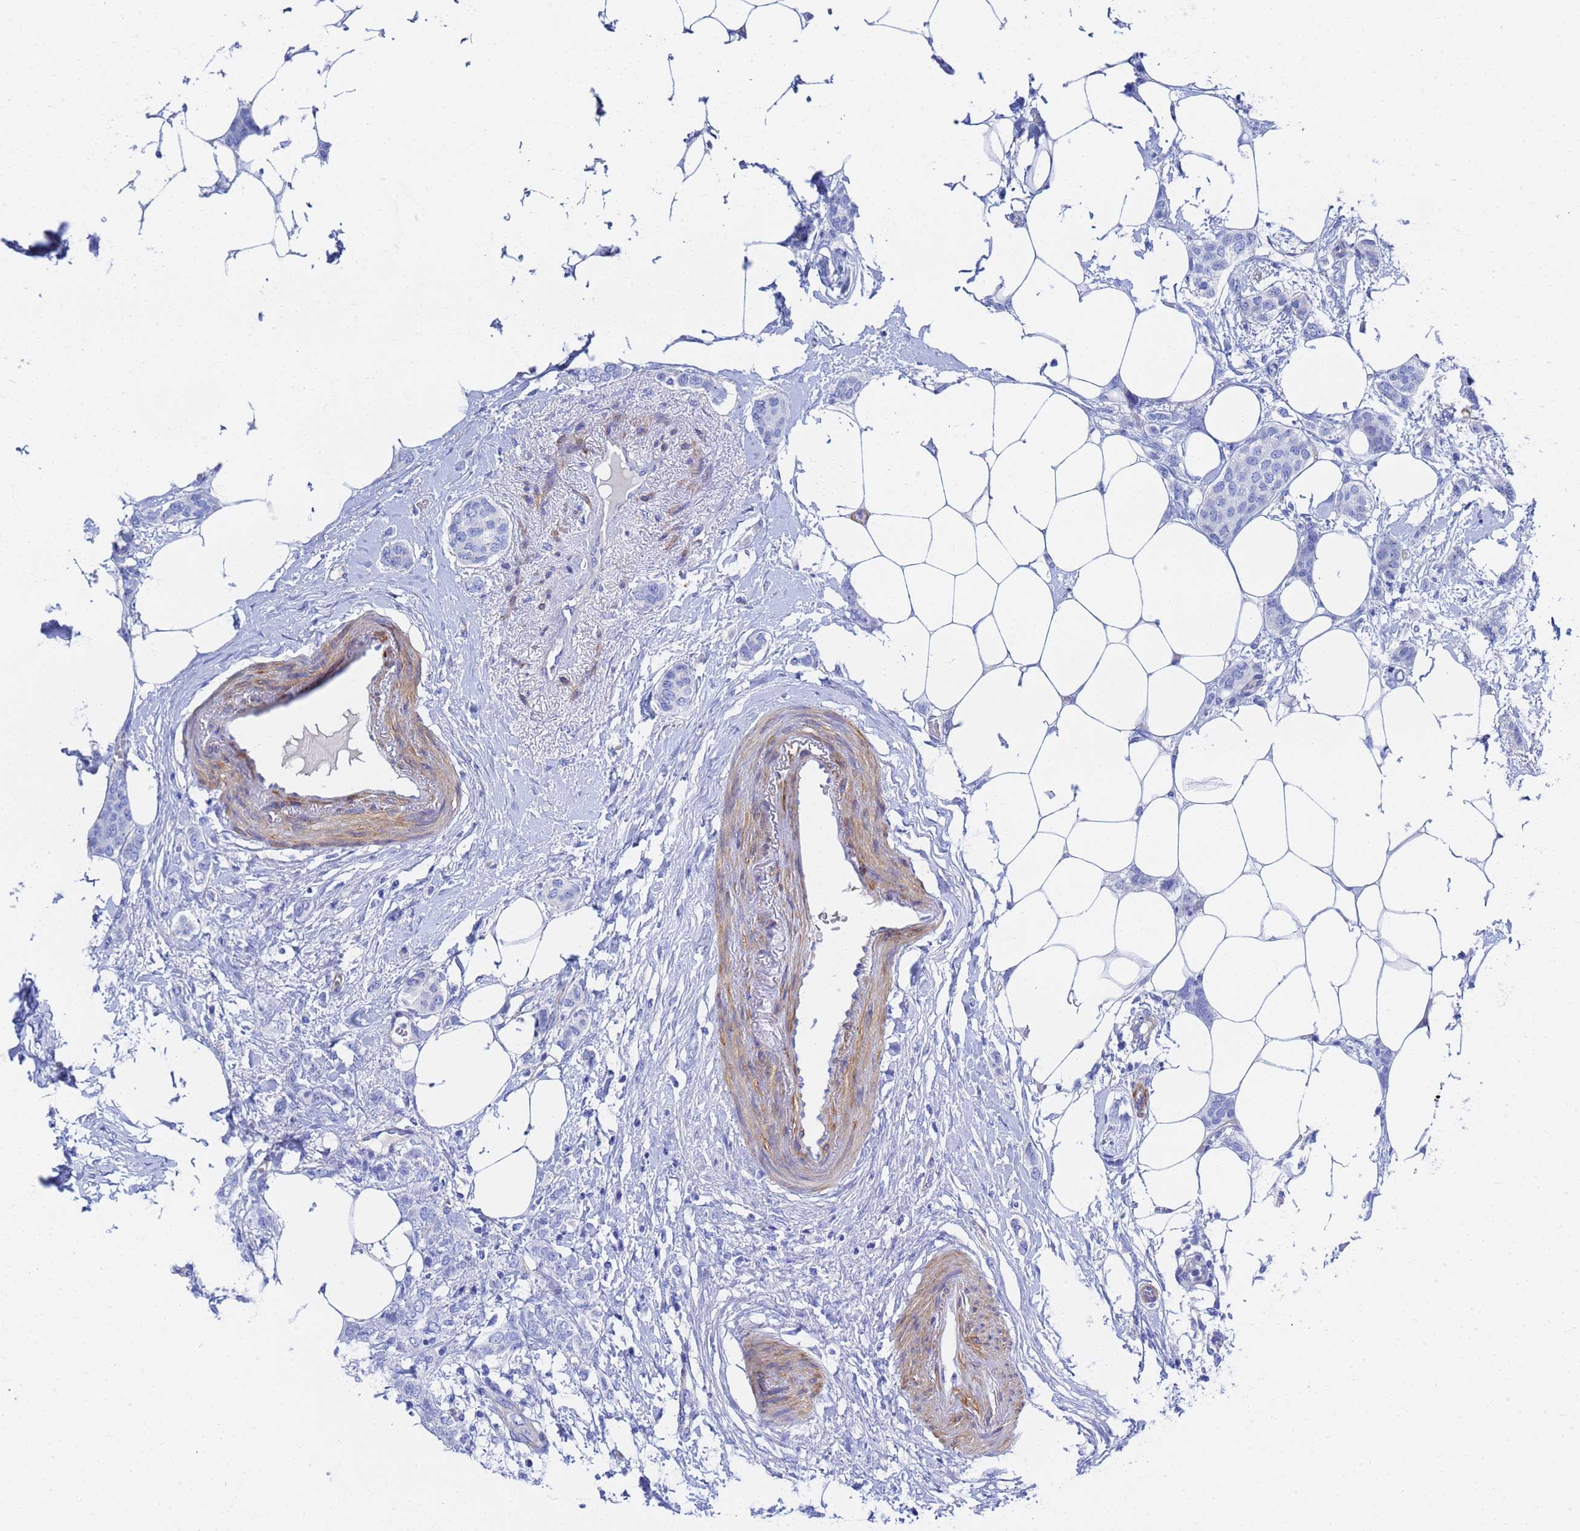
{"staining": {"intensity": "negative", "quantity": "none", "location": "none"}, "tissue": "breast cancer", "cell_type": "Tumor cells", "image_type": "cancer", "snomed": [{"axis": "morphology", "description": "Duct carcinoma"}, {"axis": "topography", "description": "Breast"}], "caption": "There is no significant positivity in tumor cells of breast cancer.", "gene": "CST4", "patient": {"sex": "female", "age": 72}}